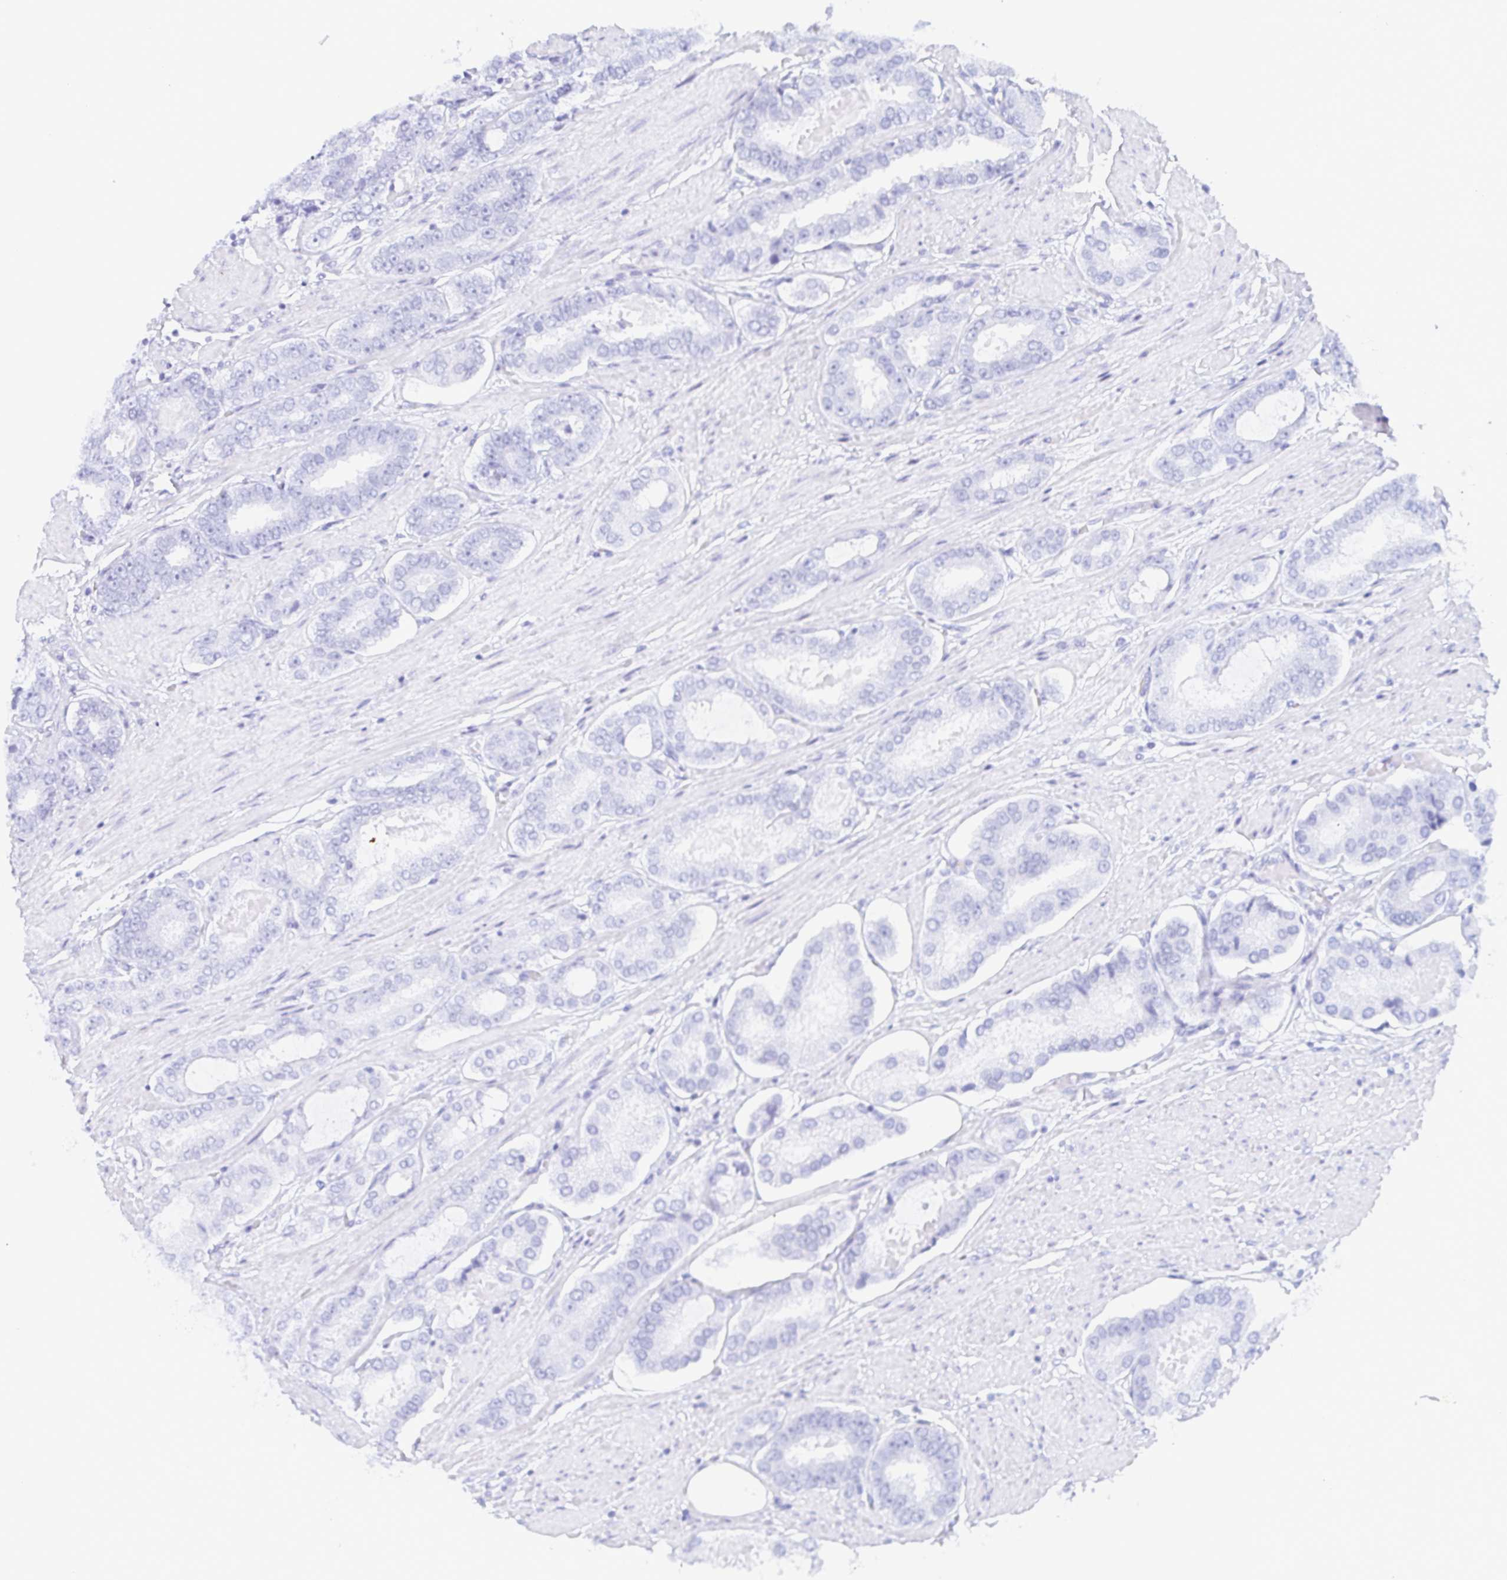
{"staining": {"intensity": "negative", "quantity": "none", "location": "none"}, "tissue": "prostate cancer", "cell_type": "Tumor cells", "image_type": "cancer", "snomed": [{"axis": "morphology", "description": "Adenocarcinoma, High grade"}, {"axis": "topography", "description": "Prostate"}], "caption": "Micrograph shows no protein expression in tumor cells of prostate cancer tissue.", "gene": "BPIFA2", "patient": {"sex": "male", "age": 63}}